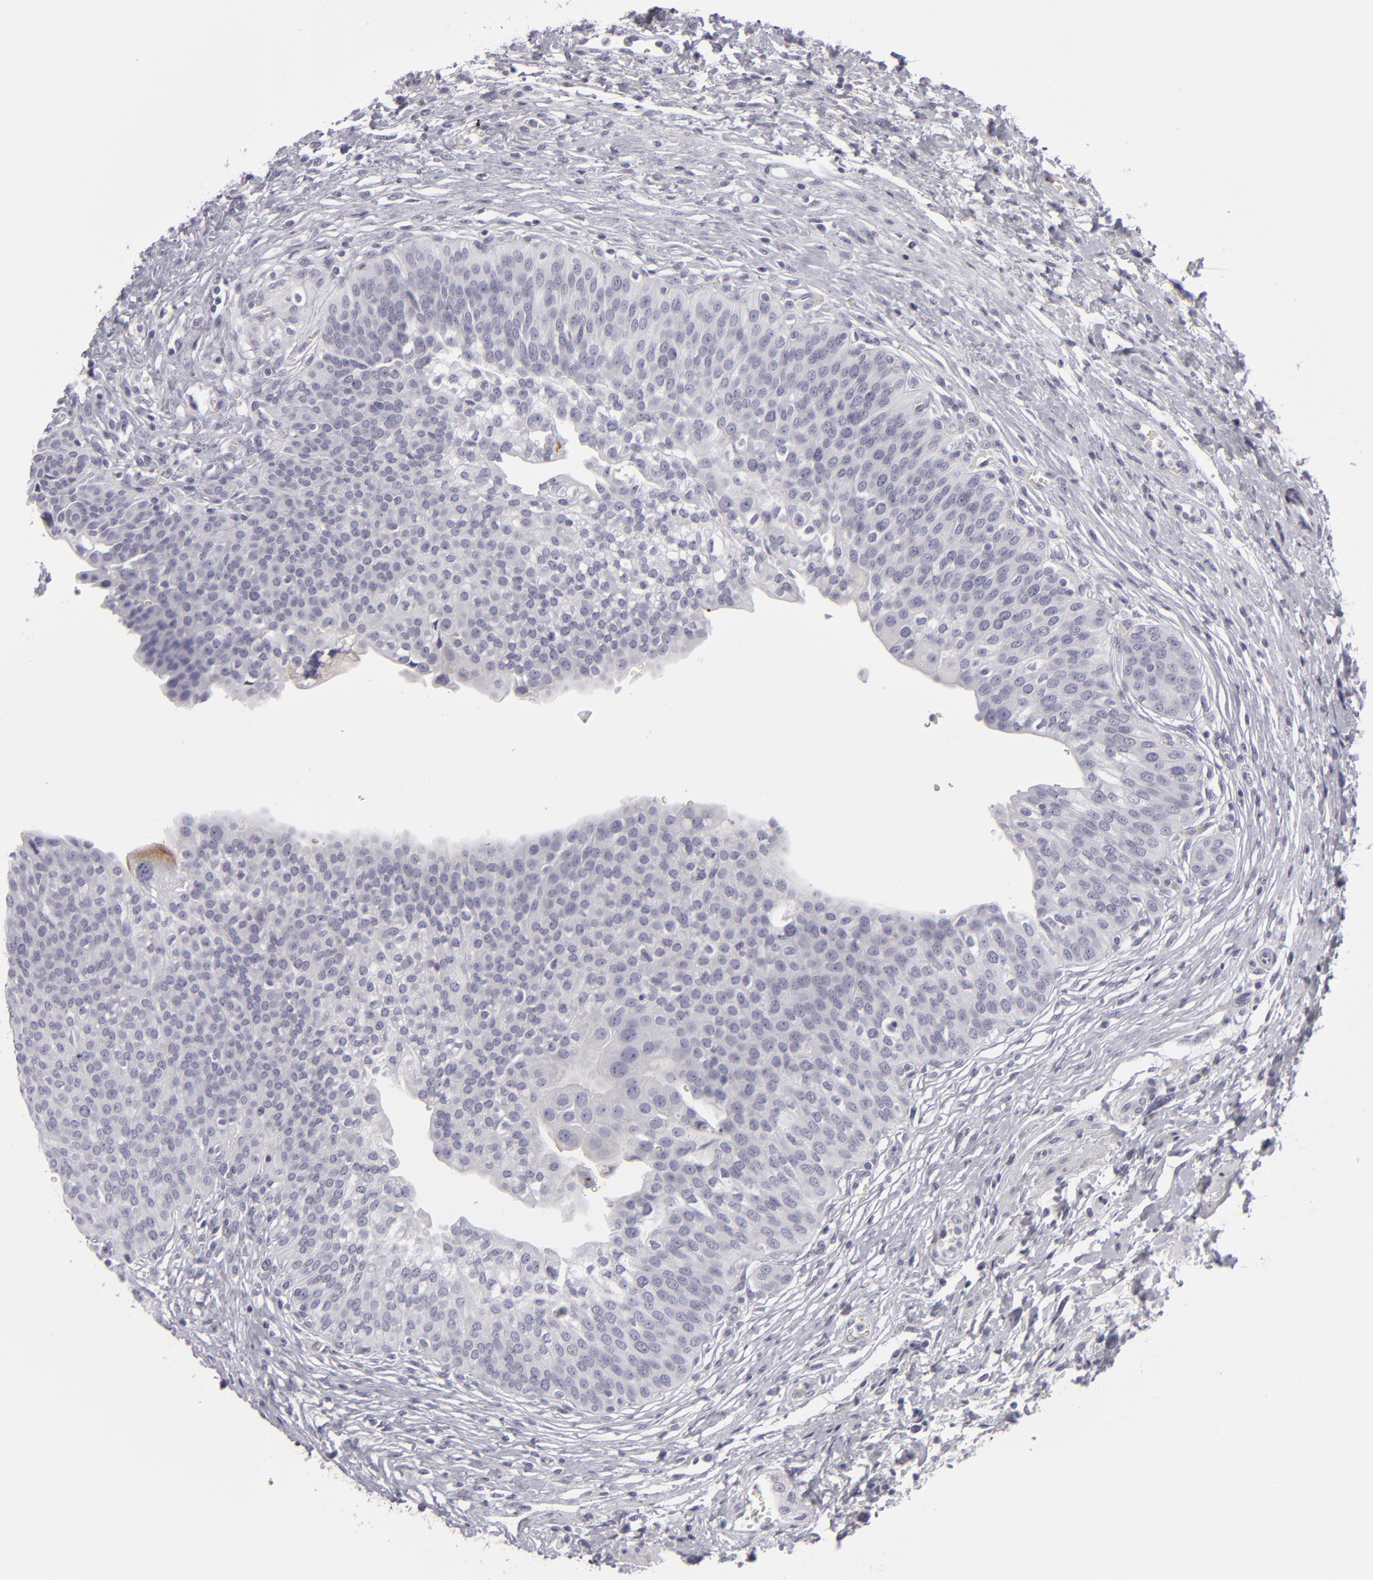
{"staining": {"intensity": "negative", "quantity": "none", "location": "none"}, "tissue": "urinary bladder", "cell_type": "Urothelial cells", "image_type": "normal", "snomed": [{"axis": "morphology", "description": "Normal tissue, NOS"}, {"axis": "topography", "description": "Smooth muscle"}, {"axis": "topography", "description": "Urinary bladder"}], "caption": "This is an immunohistochemistry (IHC) image of unremarkable human urinary bladder. There is no expression in urothelial cells.", "gene": "C9", "patient": {"sex": "male", "age": 35}}